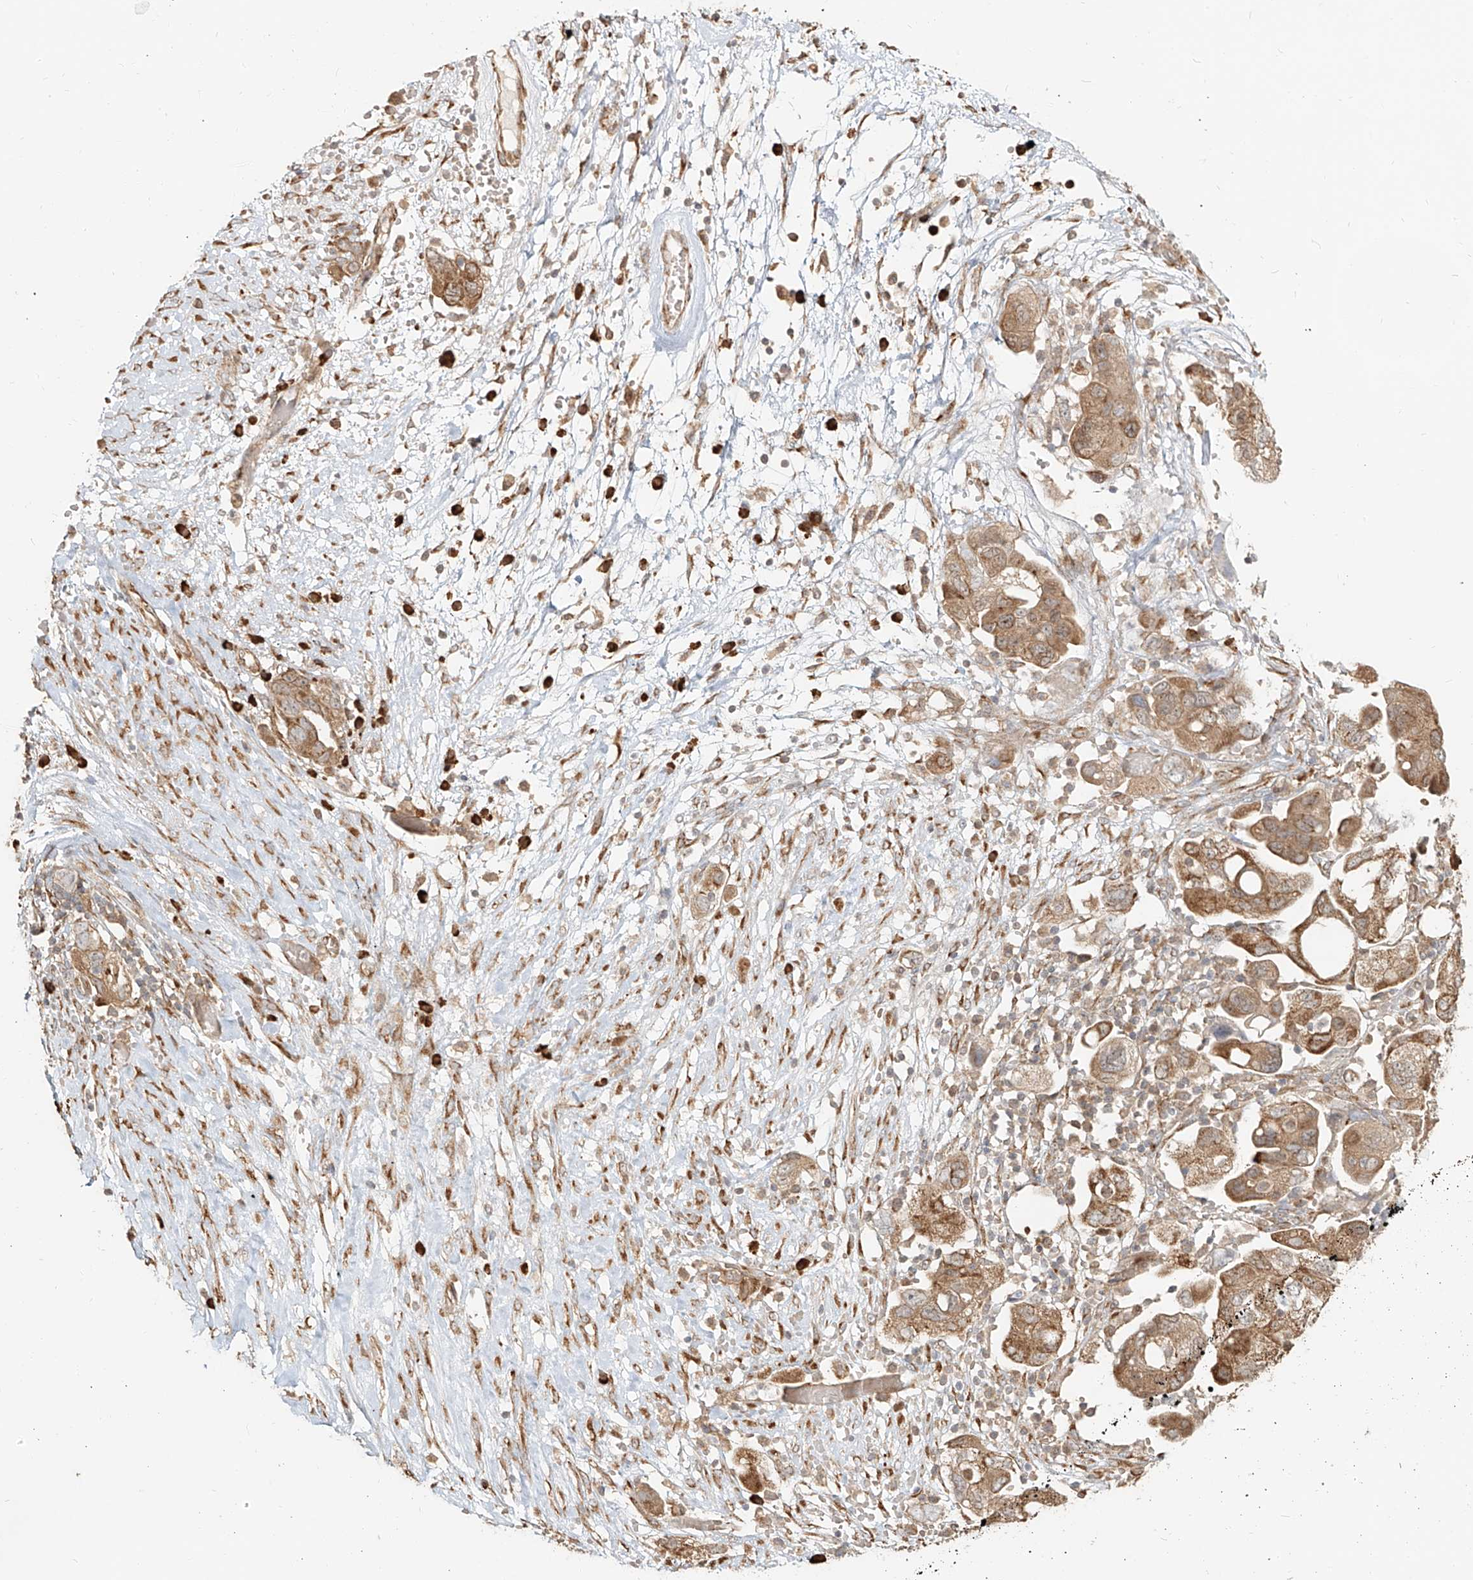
{"staining": {"intensity": "moderate", "quantity": ">75%", "location": "cytoplasmic/membranous"}, "tissue": "ovarian cancer", "cell_type": "Tumor cells", "image_type": "cancer", "snomed": [{"axis": "morphology", "description": "Carcinoma, NOS"}, {"axis": "morphology", "description": "Cystadenocarcinoma, serous, NOS"}, {"axis": "topography", "description": "Ovary"}], "caption": "Immunohistochemistry (IHC) photomicrograph of human ovarian serous cystadenocarcinoma stained for a protein (brown), which displays medium levels of moderate cytoplasmic/membranous staining in about >75% of tumor cells.", "gene": "UBE2K", "patient": {"sex": "female", "age": 69}}